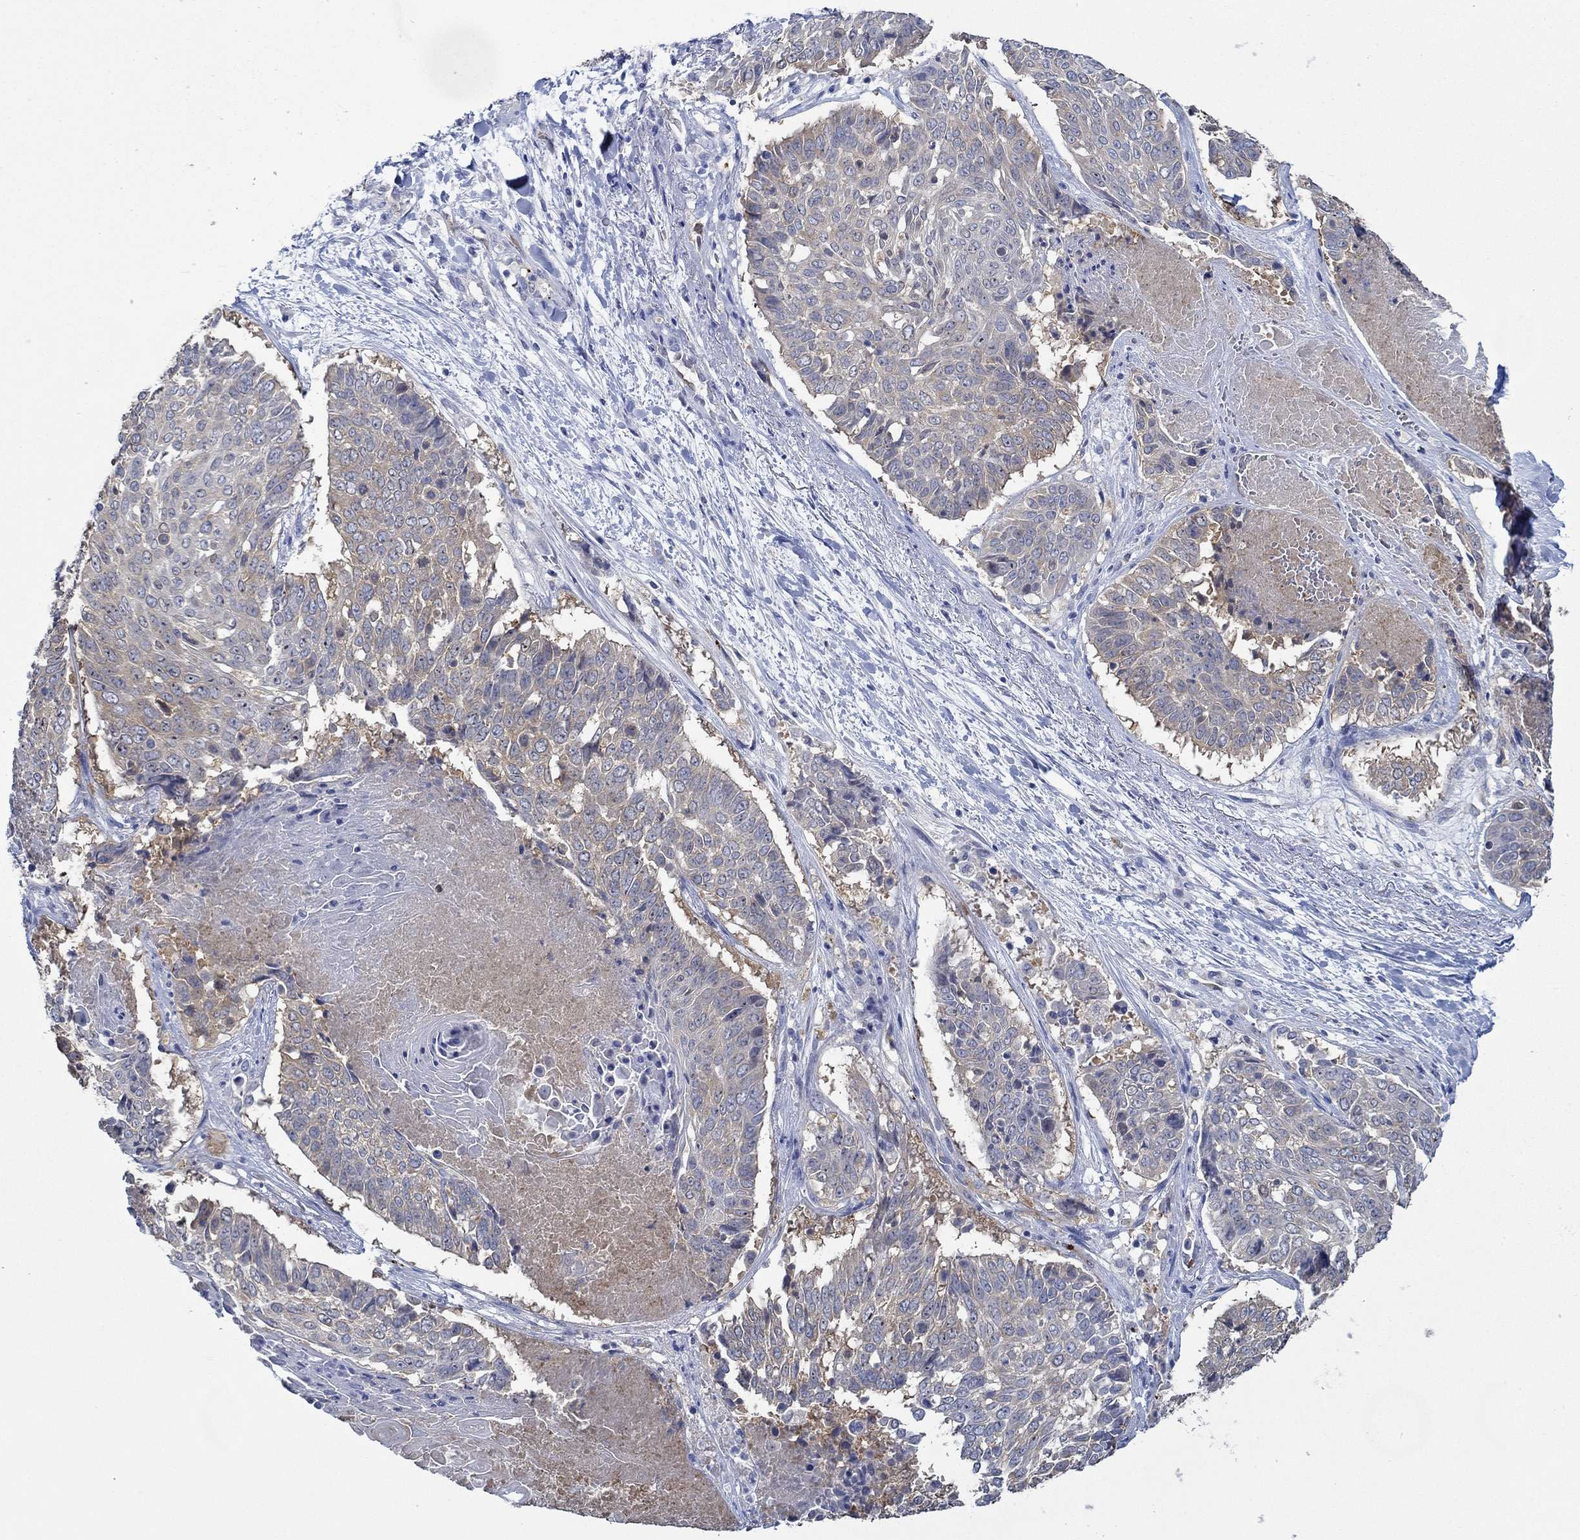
{"staining": {"intensity": "moderate", "quantity": "<25%", "location": "cytoplasmic/membranous"}, "tissue": "lung cancer", "cell_type": "Tumor cells", "image_type": "cancer", "snomed": [{"axis": "morphology", "description": "Squamous cell carcinoma, NOS"}, {"axis": "topography", "description": "Lung"}], "caption": "Immunohistochemical staining of human lung squamous cell carcinoma displays moderate cytoplasmic/membranous protein staining in about <25% of tumor cells. (DAB (3,3'-diaminobenzidine) IHC with brightfield microscopy, high magnification).", "gene": "SLC27A3", "patient": {"sex": "male", "age": 64}}